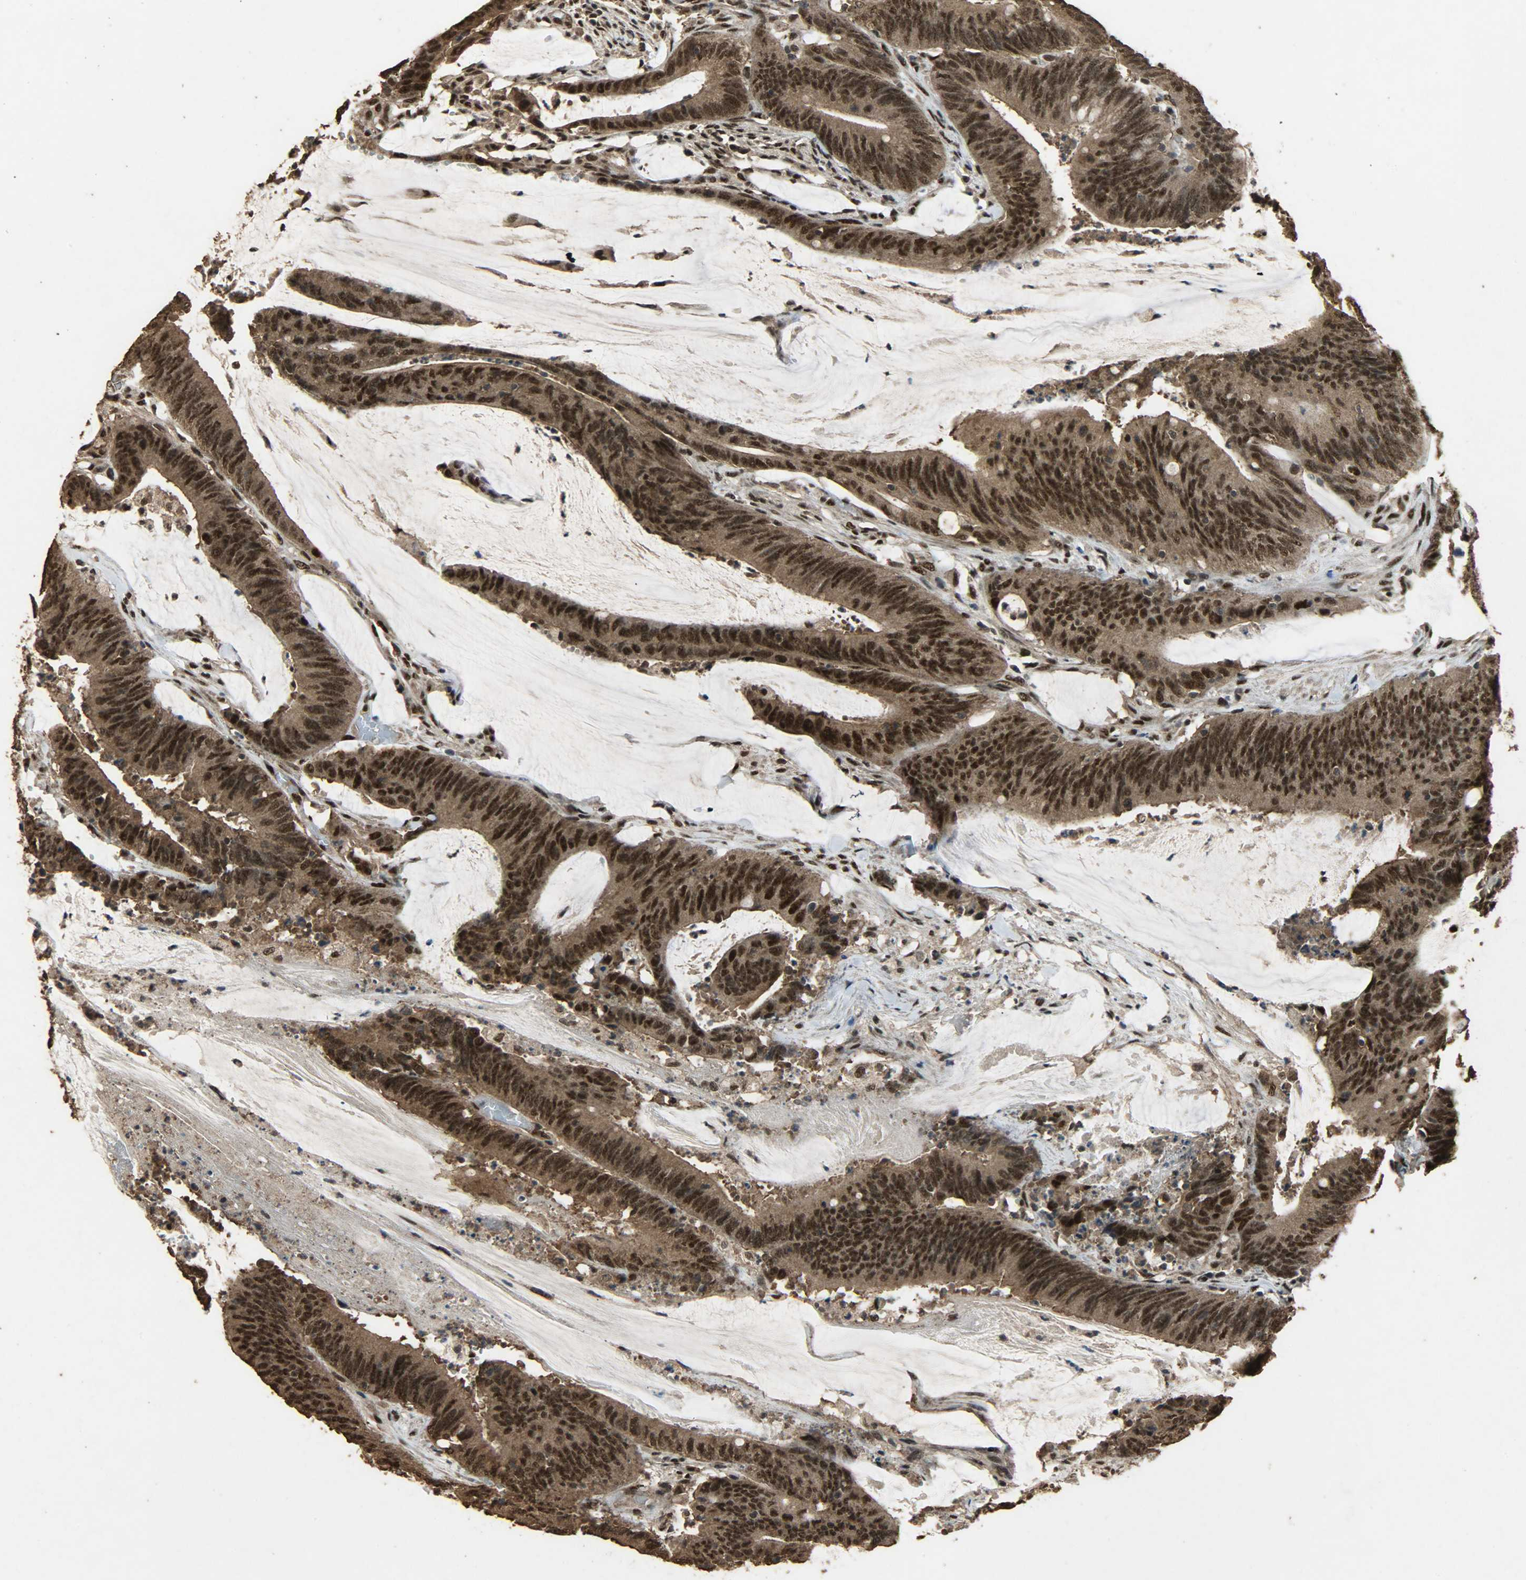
{"staining": {"intensity": "strong", "quantity": ">75%", "location": "cytoplasmic/membranous,nuclear"}, "tissue": "colorectal cancer", "cell_type": "Tumor cells", "image_type": "cancer", "snomed": [{"axis": "morphology", "description": "Adenocarcinoma, NOS"}, {"axis": "topography", "description": "Rectum"}], "caption": "Immunohistochemical staining of colorectal cancer (adenocarcinoma) exhibits high levels of strong cytoplasmic/membranous and nuclear protein positivity in approximately >75% of tumor cells. (DAB = brown stain, brightfield microscopy at high magnification).", "gene": "CCNT2", "patient": {"sex": "female", "age": 66}}